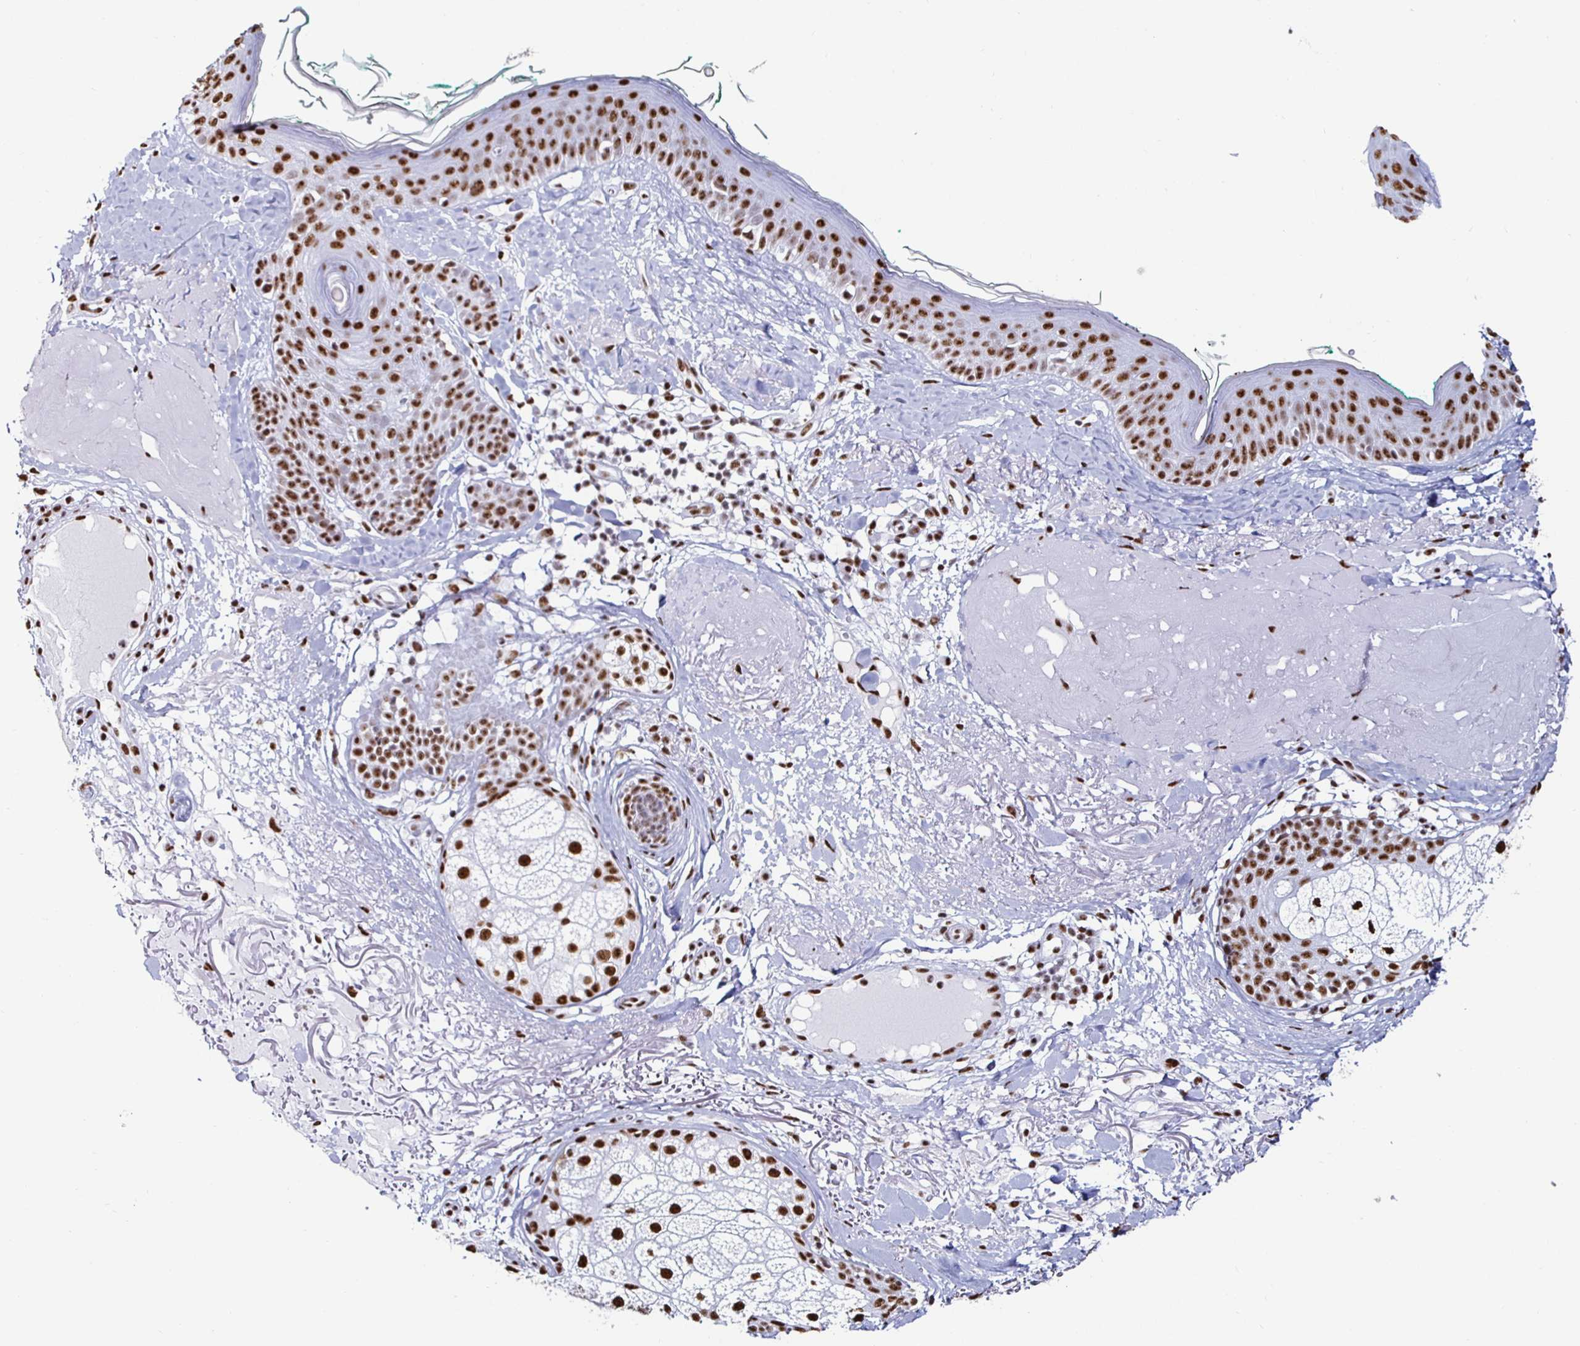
{"staining": {"intensity": "strong", "quantity": ">75%", "location": "nuclear"}, "tissue": "skin", "cell_type": "Fibroblasts", "image_type": "normal", "snomed": [{"axis": "morphology", "description": "Normal tissue, NOS"}, {"axis": "topography", "description": "Skin"}], "caption": "Skin stained with a protein marker displays strong staining in fibroblasts.", "gene": "DDX39B", "patient": {"sex": "male", "age": 73}}